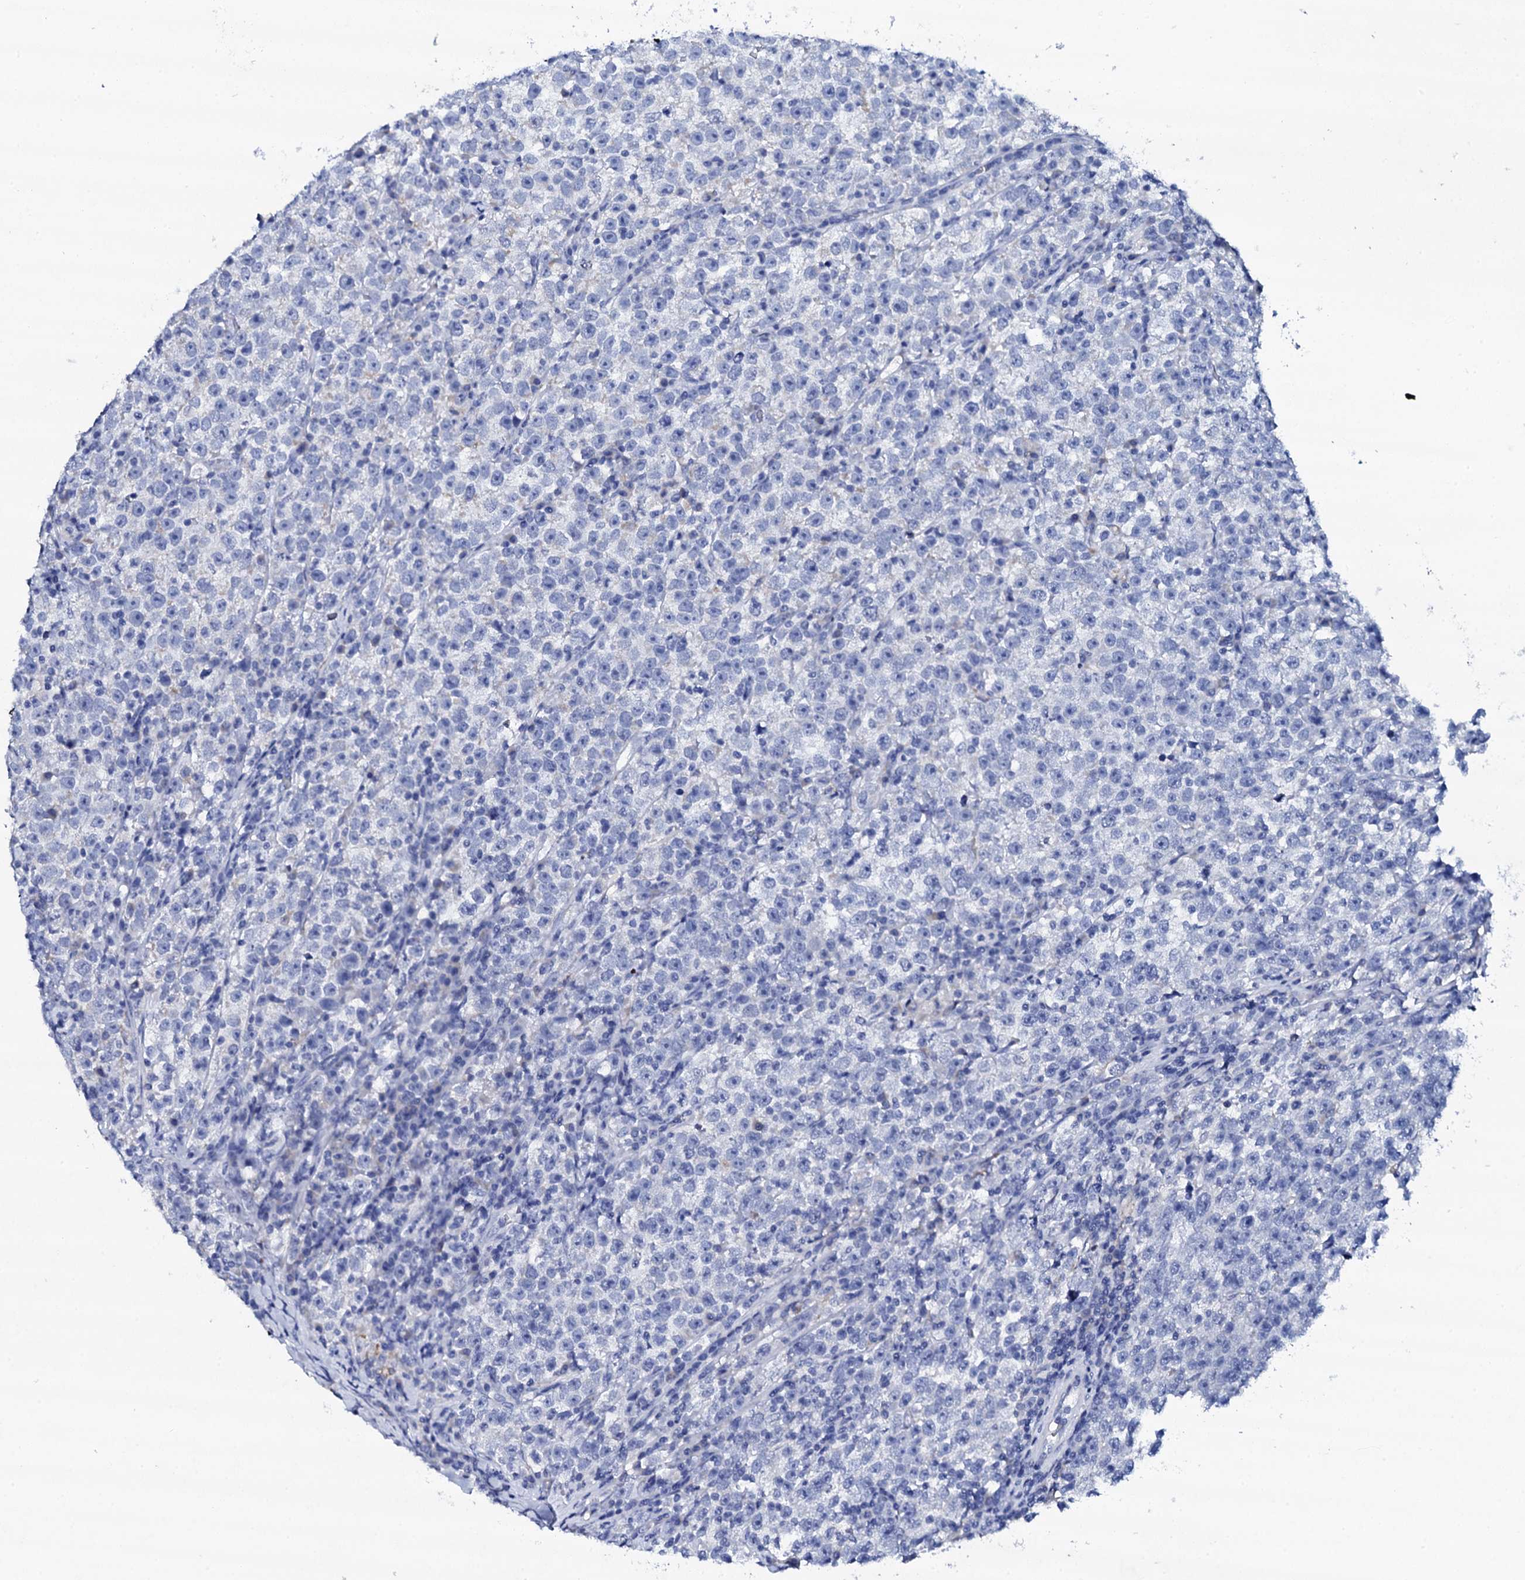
{"staining": {"intensity": "negative", "quantity": "none", "location": "none"}, "tissue": "testis cancer", "cell_type": "Tumor cells", "image_type": "cancer", "snomed": [{"axis": "morphology", "description": "Normal tissue, NOS"}, {"axis": "morphology", "description": "Seminoma, NOS"}, {"axis": "topography", "description": "Testis"}], "caption": "DAB (3,3'-diaminobenzidine) immunohistochemical staining of testis cancer (seminoma) displays no significant staining in tumor cells.", "gene": "FBXL16", "patient": {"sex": "male", "age": 43}}